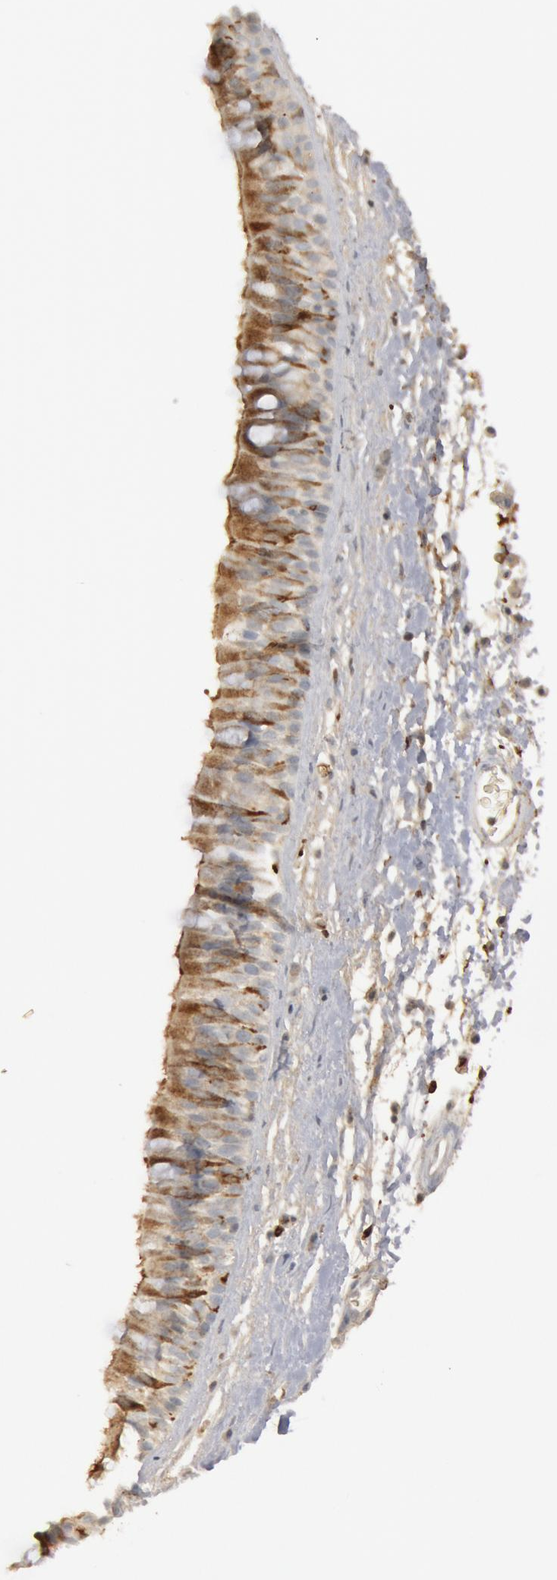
{"staining": {"intensity": "moderate", "quantity": ">75%", "location": "cytoplasmic/membranous"}, "tissue": "nasopharynx", "cell_type": "Respiratory epithelial cells", "image_type": "normal", "snomed": [{"axis": "morphology", "description": "Normal tissue, NOS"}, {"axis": "topography", "description": "Nasopharynx"}], "caption": "A medium amount of moderate cytoplasmic/membranous staining is seen in about >75% of respiratory epithelial cells in normal nasopharynx. The staining was performed using DAB, with brown indicating positive protein expression. Nuclei are stained blue with hematoxylin.", "gene": "C1QC", "patient": {"sex": "male", "age": 13}}